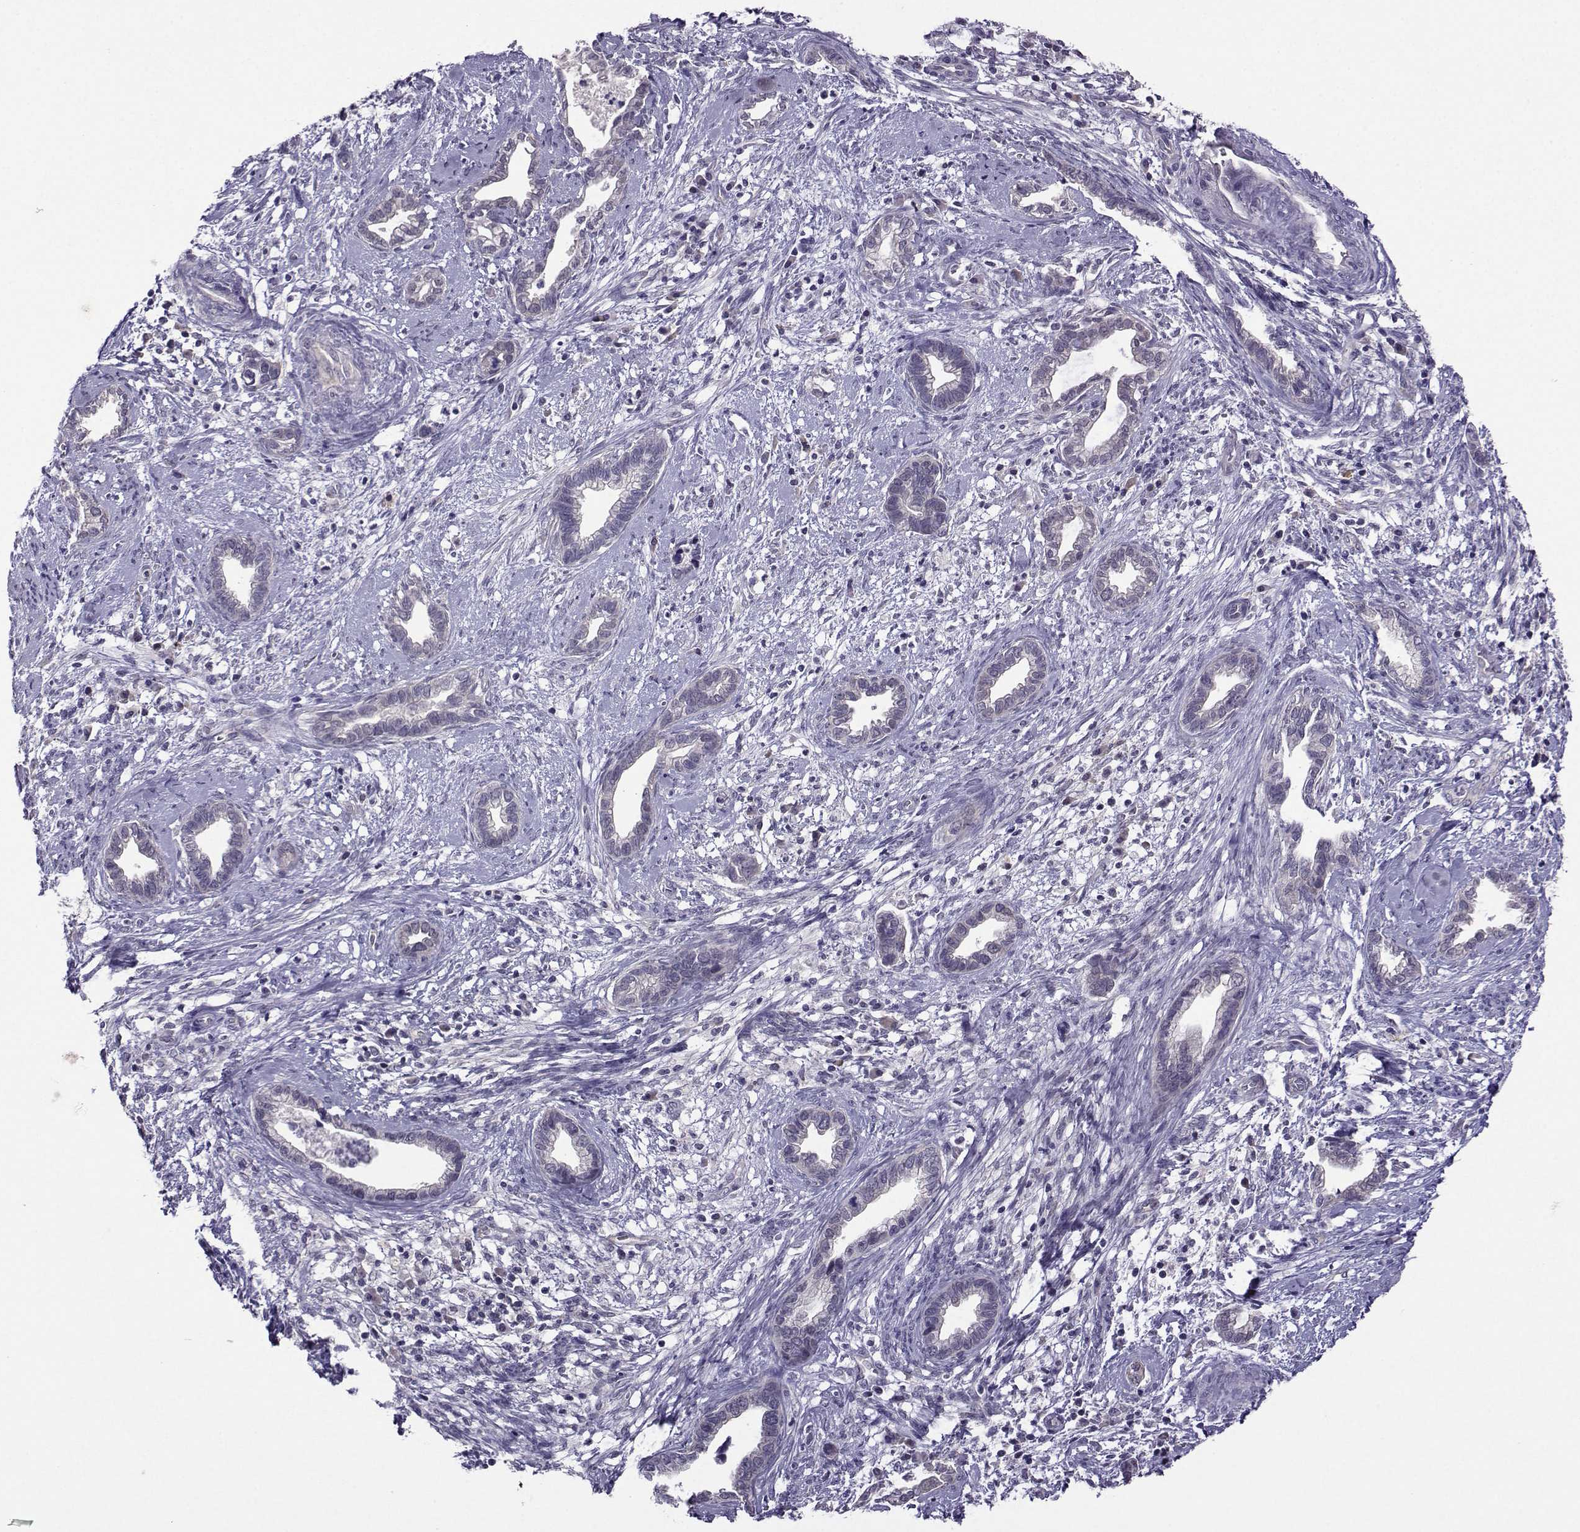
{"staining": {"intensity": "negative", "quantity": "none", "location": "none"}, "tissue": "cervical cancer", "cell_type": "Tumor cells", "image_type": "cancer", "snomed": [{"axis": "morphology", "description": "Adenocarcinoma, NOS"}, {"axis": "topography", "description": "Cervix"}], "caption": "This histopathology image is of cervical cancer (adenocarcinoma) stained with IHC to label a protein in brown with the nuclei are counter-stained blue. There is no staining in tumor cells. (DAB (3,3'-diaminobenzidine) immunohistochemistry (IHC), high magnification).", "gene": "DDX20", "patient": {"sex": "female", "age": 62}}